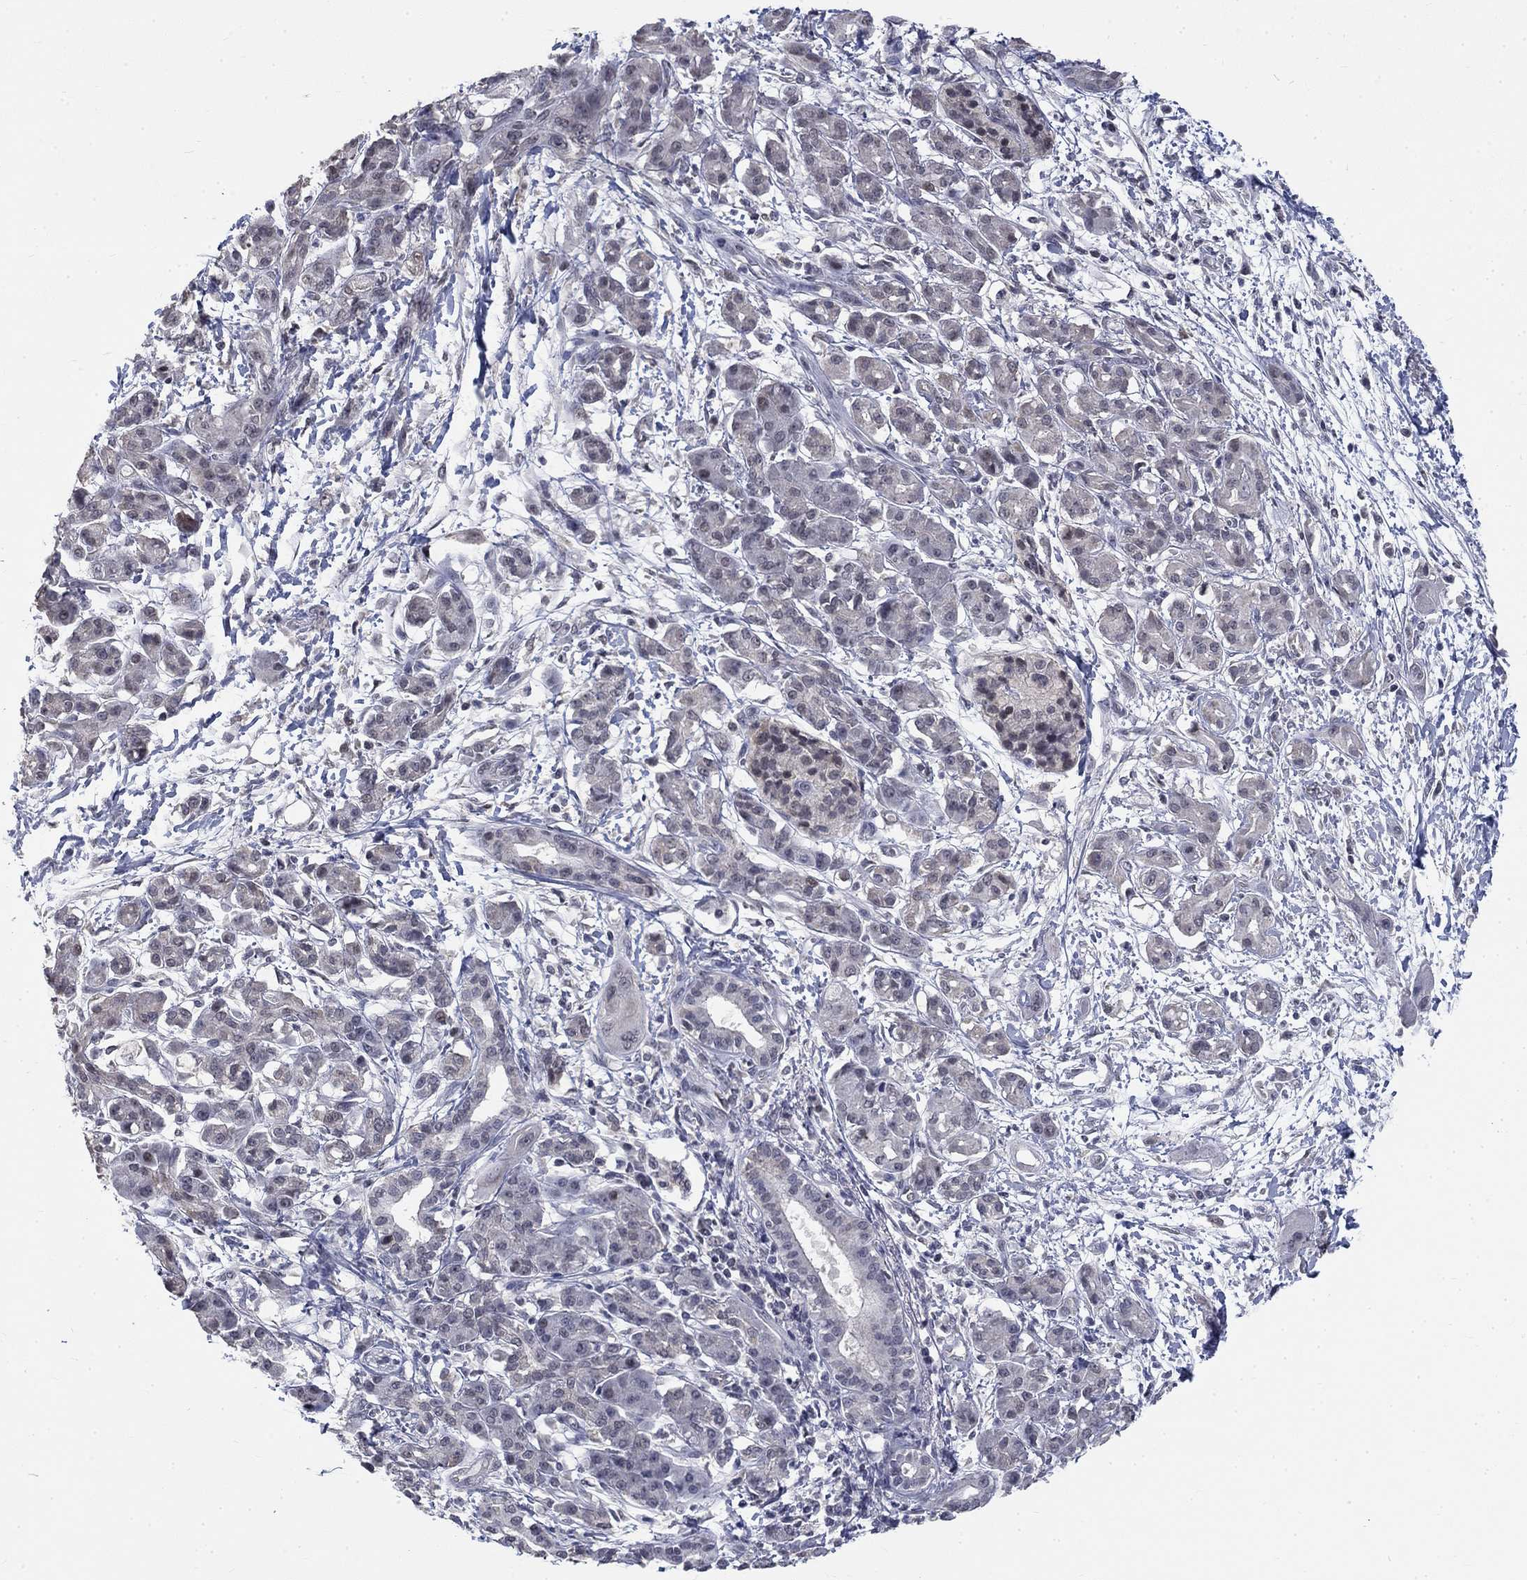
{"staining": {"intensity": "negative", "quantity": "none", "location": "none"}, "tissue": "pancreatic cancer", "cell_type": "Tumor cells", "image_type": "cancer", "snomed": [{"axis": "morphology", "description": "Adenocarcinoma, NOS"}, {"axis": "topography", "description": "Pancreas"}], "caption": "Protein analysis of pancreatic cancer exhibits no significant expression in tumor cells.", "gene": "SPATA33", "patient": {"sex": "male", "age": 72}}